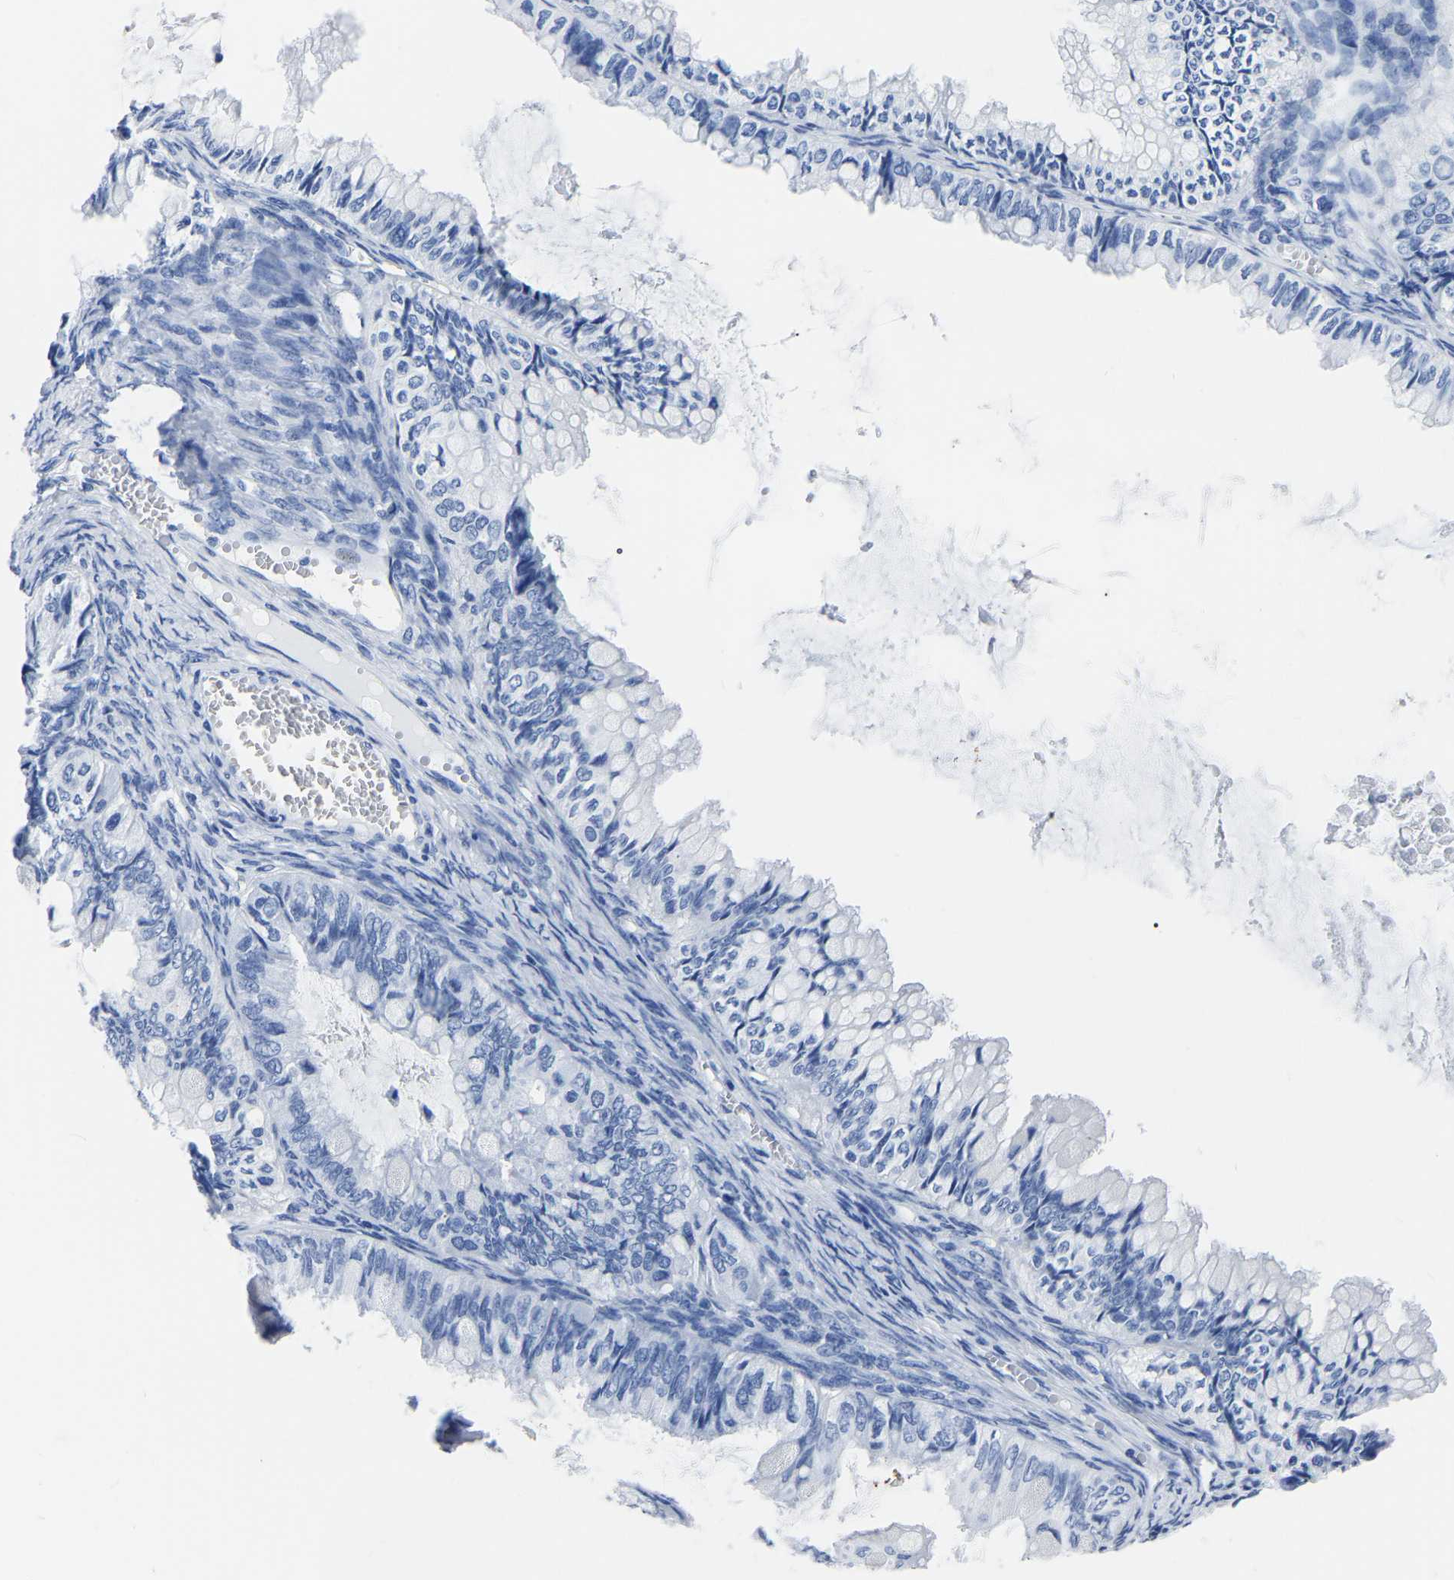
{"staining": {"intensity": "negative", "quantity": "none", "location": "none"}, "tissue": "ovarian cancer", "cell_type": "Tumor cells", "image_type": "cancer", "snomed": [{"axis": "morphology", "description": "Cystadenocarcinoma, mucinous, NOS"}, {"axis": "topography", "description": "Ovary"}], "caption": "Micrograph shows no significant protein expression in tumor cells of ovarian cancer. (DAB immunohistochemistry with hematoxylin counter stain).", "gene": "IMPG2", "patient": {"sex": "female", "age": 80}}